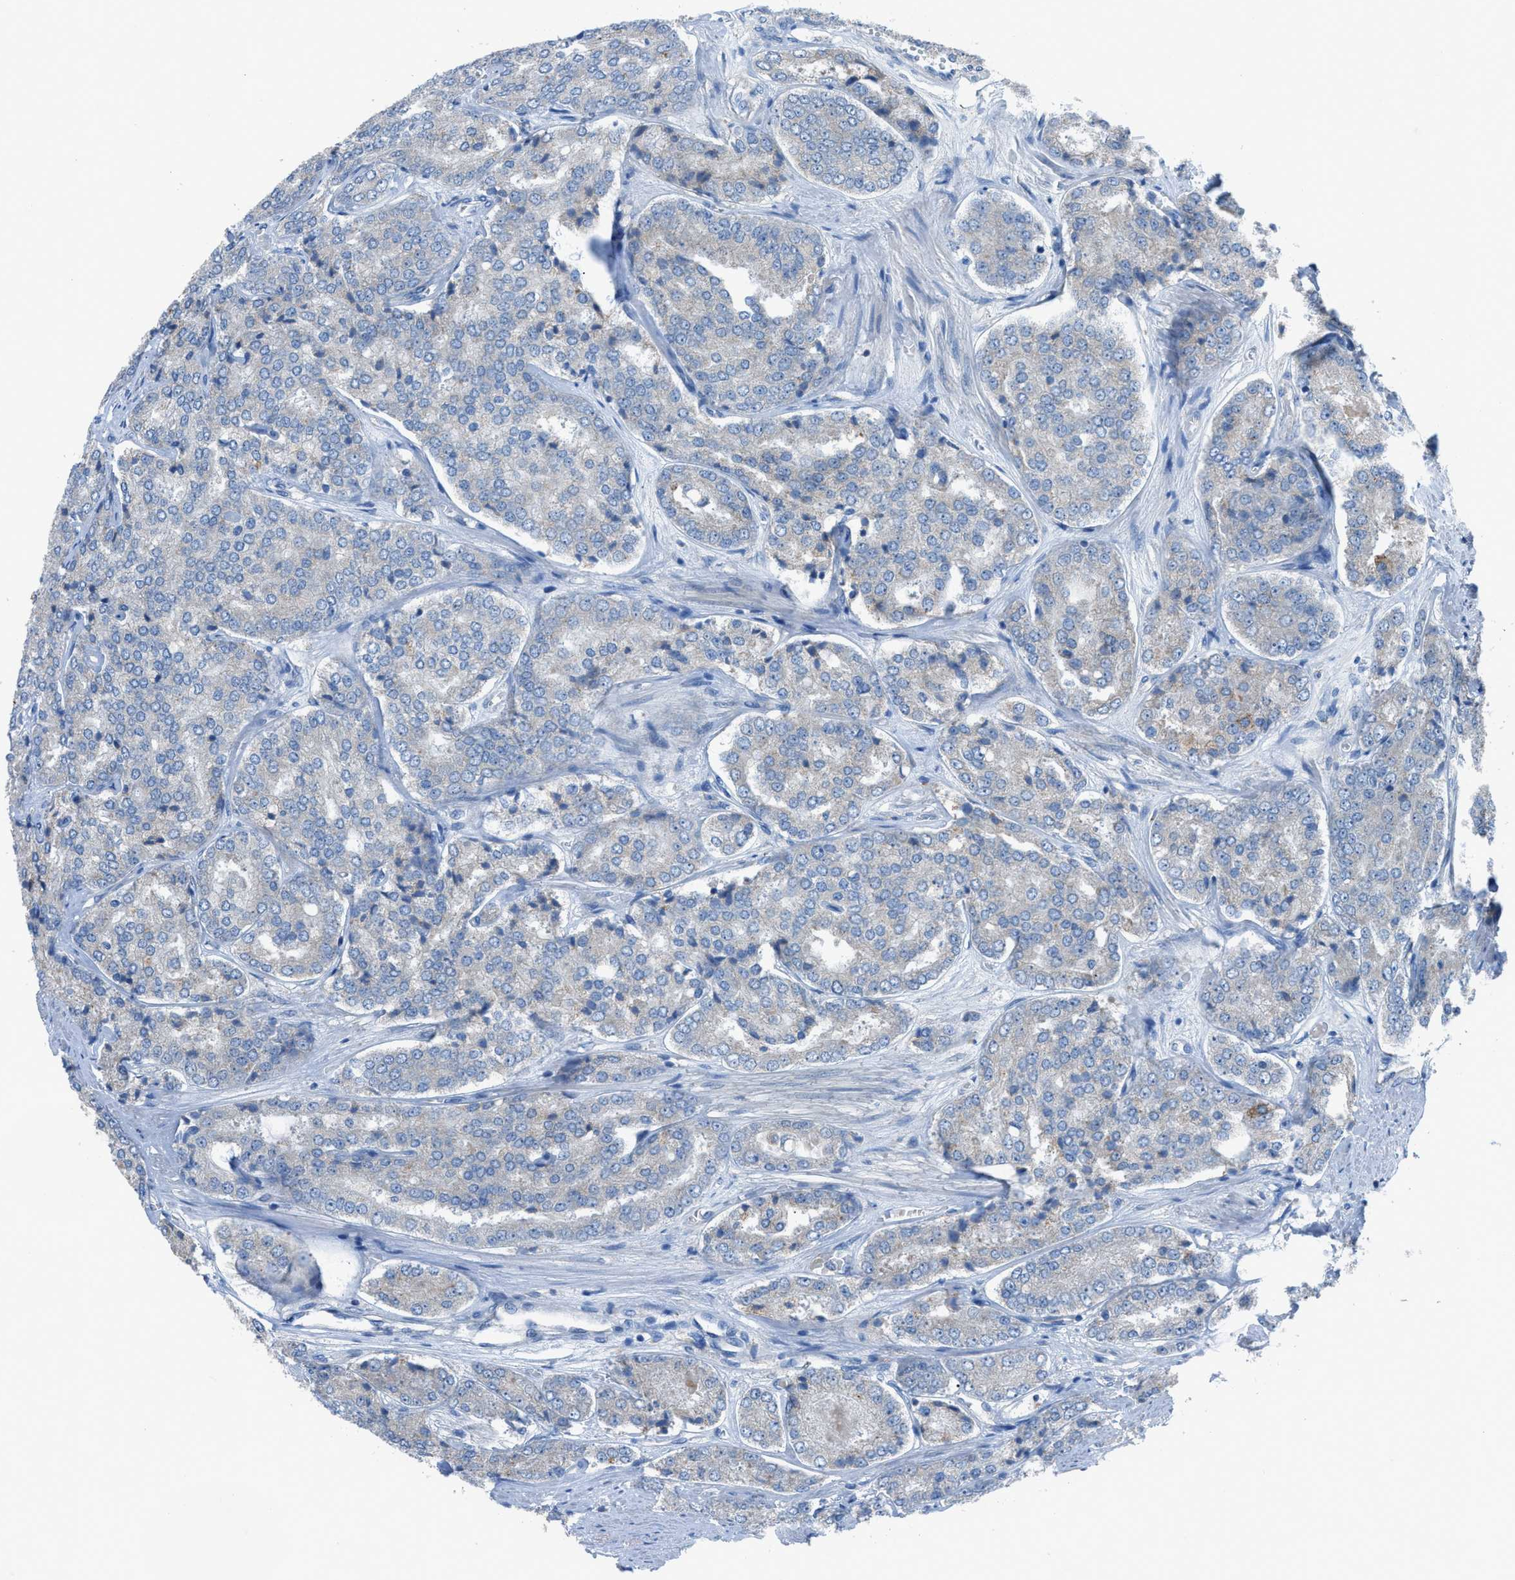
{"staining": {"intensity": "negative", "quantity": "none", "location": "none"}, "tissue": "prostate cancer", "cell_type": "Tumor cells", "image_type": "cancer", "snomed": [{"axis": "morphology", "description": "Adenocarcinoma, High grade"}, {"axis": "topography", "description": "Prostate"}], "caption": "IHC image of neoplastic tissue: high-grade adenocarcinoma (prostate) stained with DAB exhibits no significant protein staining in tumor cells.", "gene": "HEG1", "patient": {"sex": "male", "age": 65}}